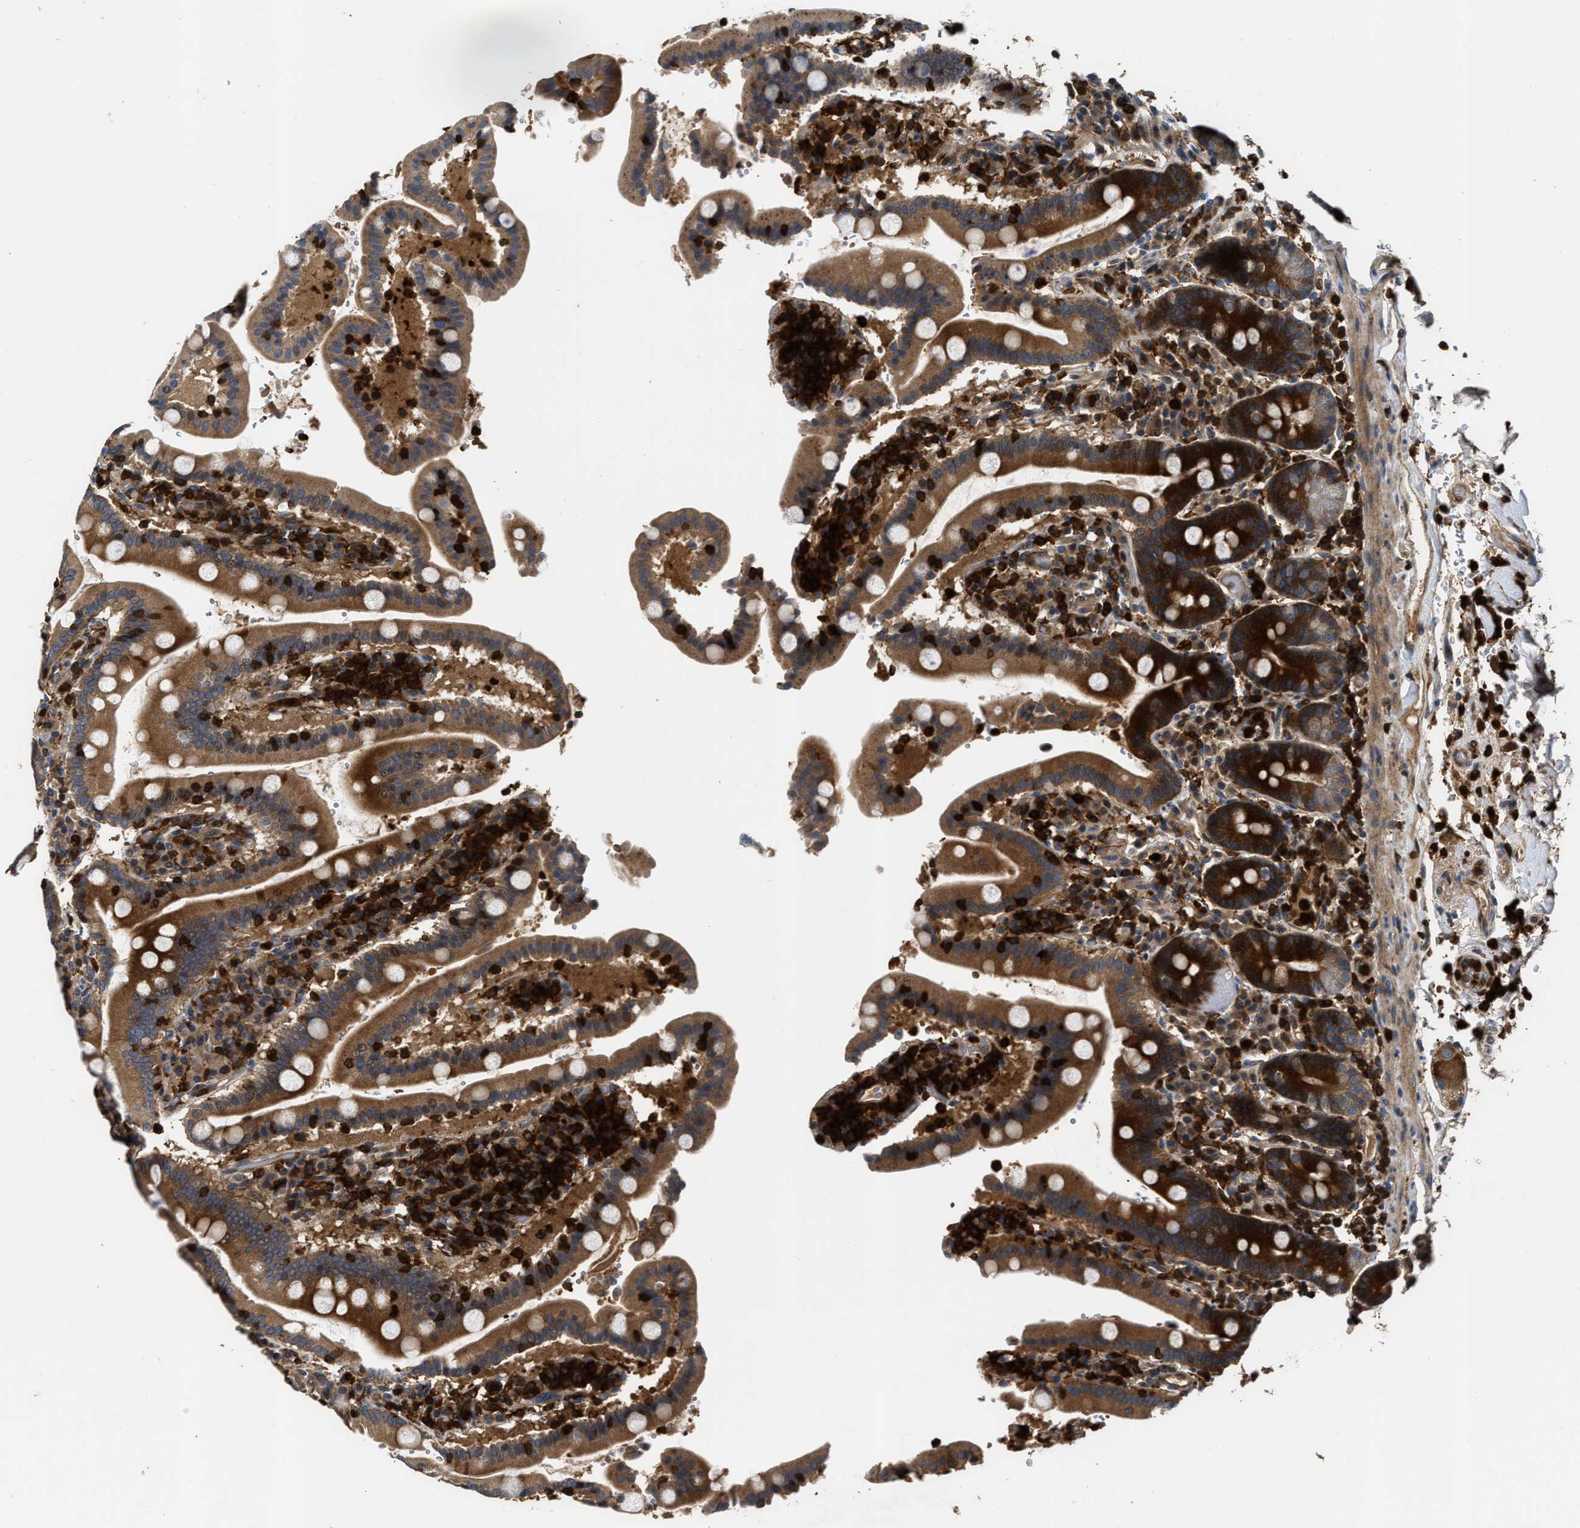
{"staining": {"intensity": "strong", "quantity": ">75%", "location": "cytoplasmic/membranous"}, "tissue": "duodenum", "cell_type": "Glandular cells", "image_type": "normal", "snomed": [{"axis": "morphology", "description": "Normal tissue, NOS"}, {"axis": "topography", "description": "Small intestine, NOS"}], "caption": "A photomicrograph showing strong cytoplasmic/membranous staining in approximately >75% of glandular cells in normal duodenum, as visualized by brown immunohistochemical staining.", "gene": "OSTF1", "patient": {"sex": "female", "age": 71}}